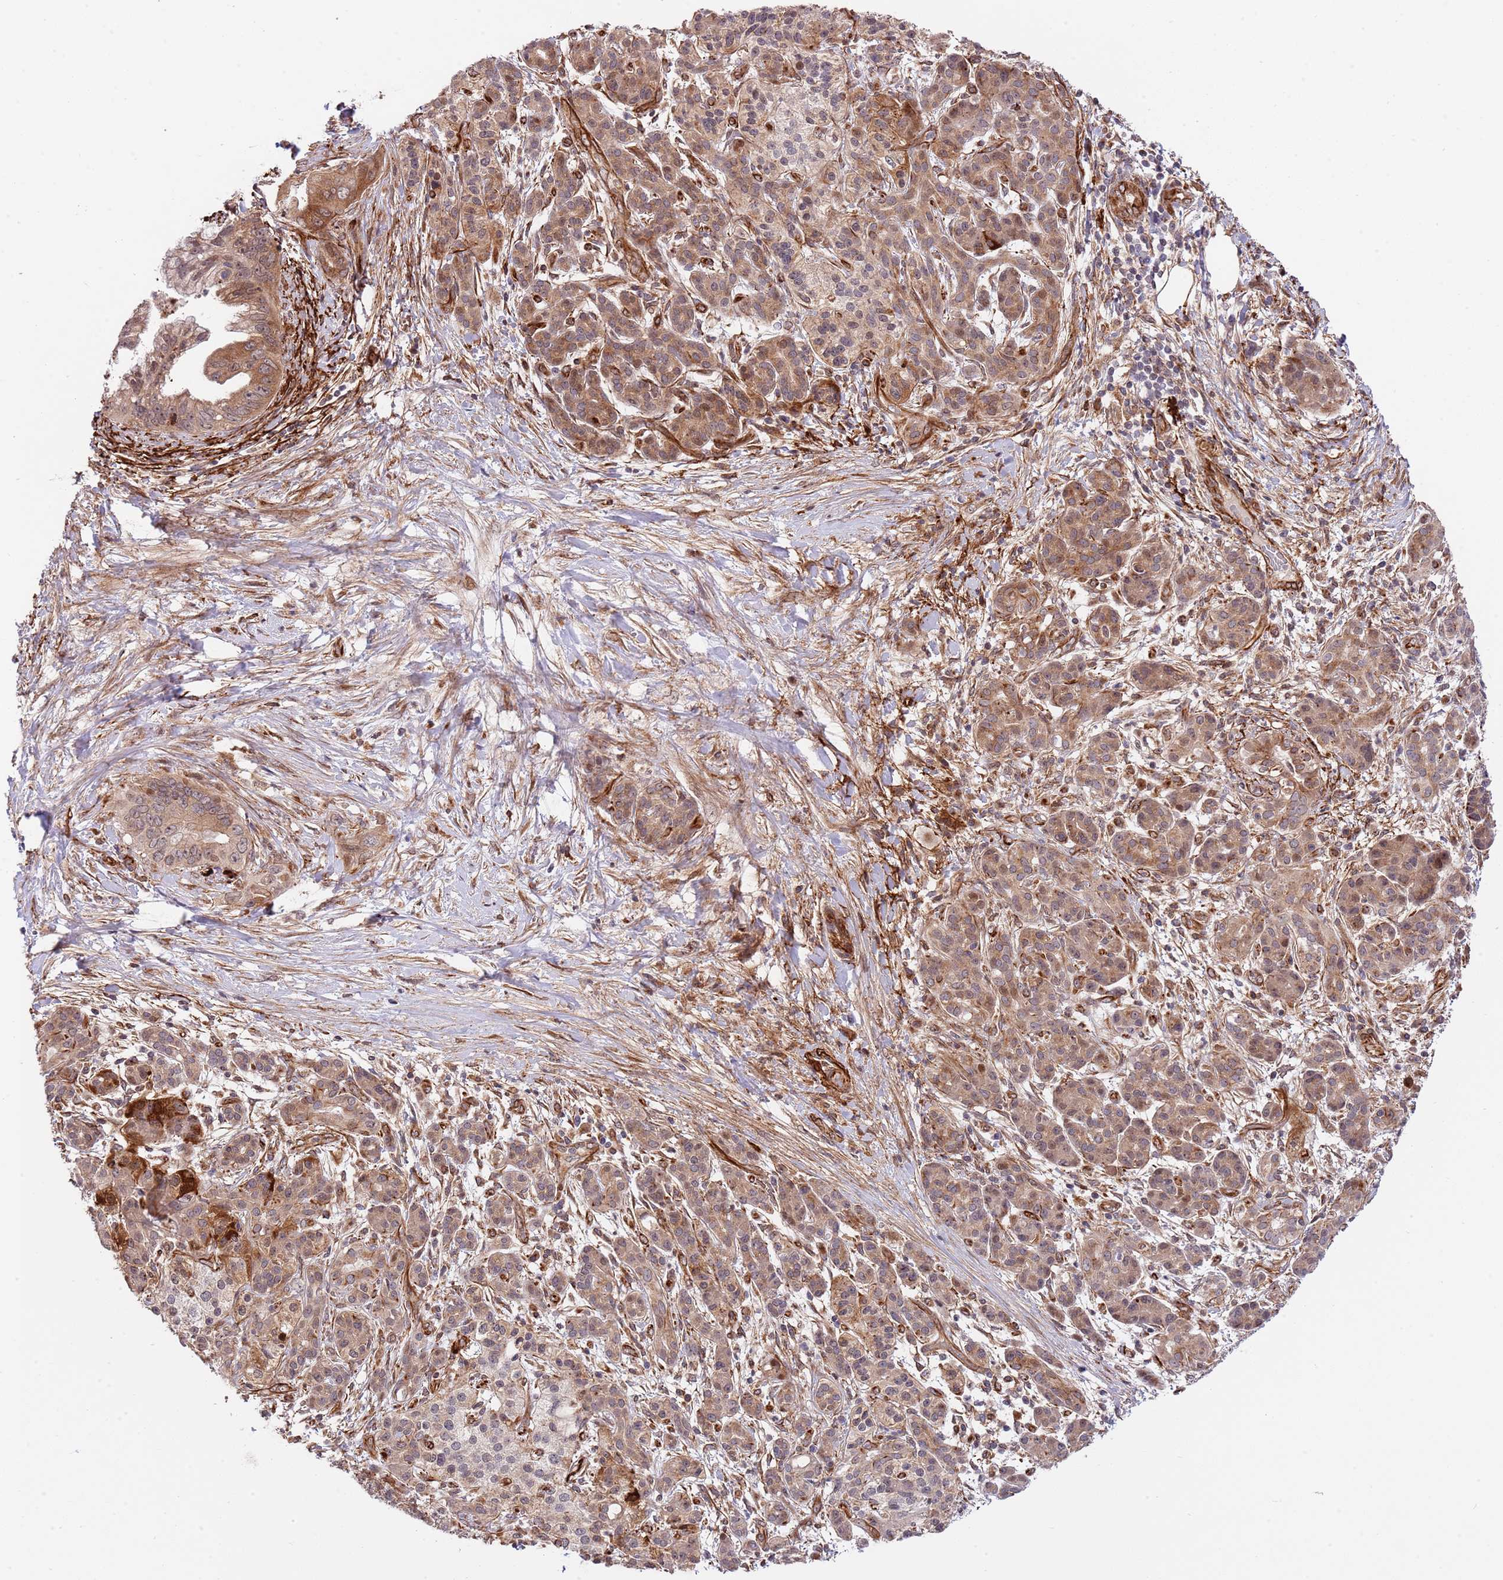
{"staining": {"intensity": "moderate", "quantity": "25%-75%", "location": "cytoplasmic/membranous"}, "tissue": "pancreatic cancer", "cell_type": "Tumor cells", "image_type": "cancer", "snomed": [{"axis": "morphology", "description": "Adenocarcinoma, NOS"}, {"axis": "topography", "description": "Pancreas"}], "caption": "Immunohistochemistry staining of pancreatic adenocarcinoma, which displays medium levels of moderate cytoplasmic/membranous staining in approximately 25%-75% of tumor cells indicating moderate cytoplasmic/membranous protein staining. The staining was performed using DAB (brown) for protein detection and nuclei were counterstained in hematoxylin (blue).", "gene": "NEK3", "patient": {"sex": "male", "age": 58}}